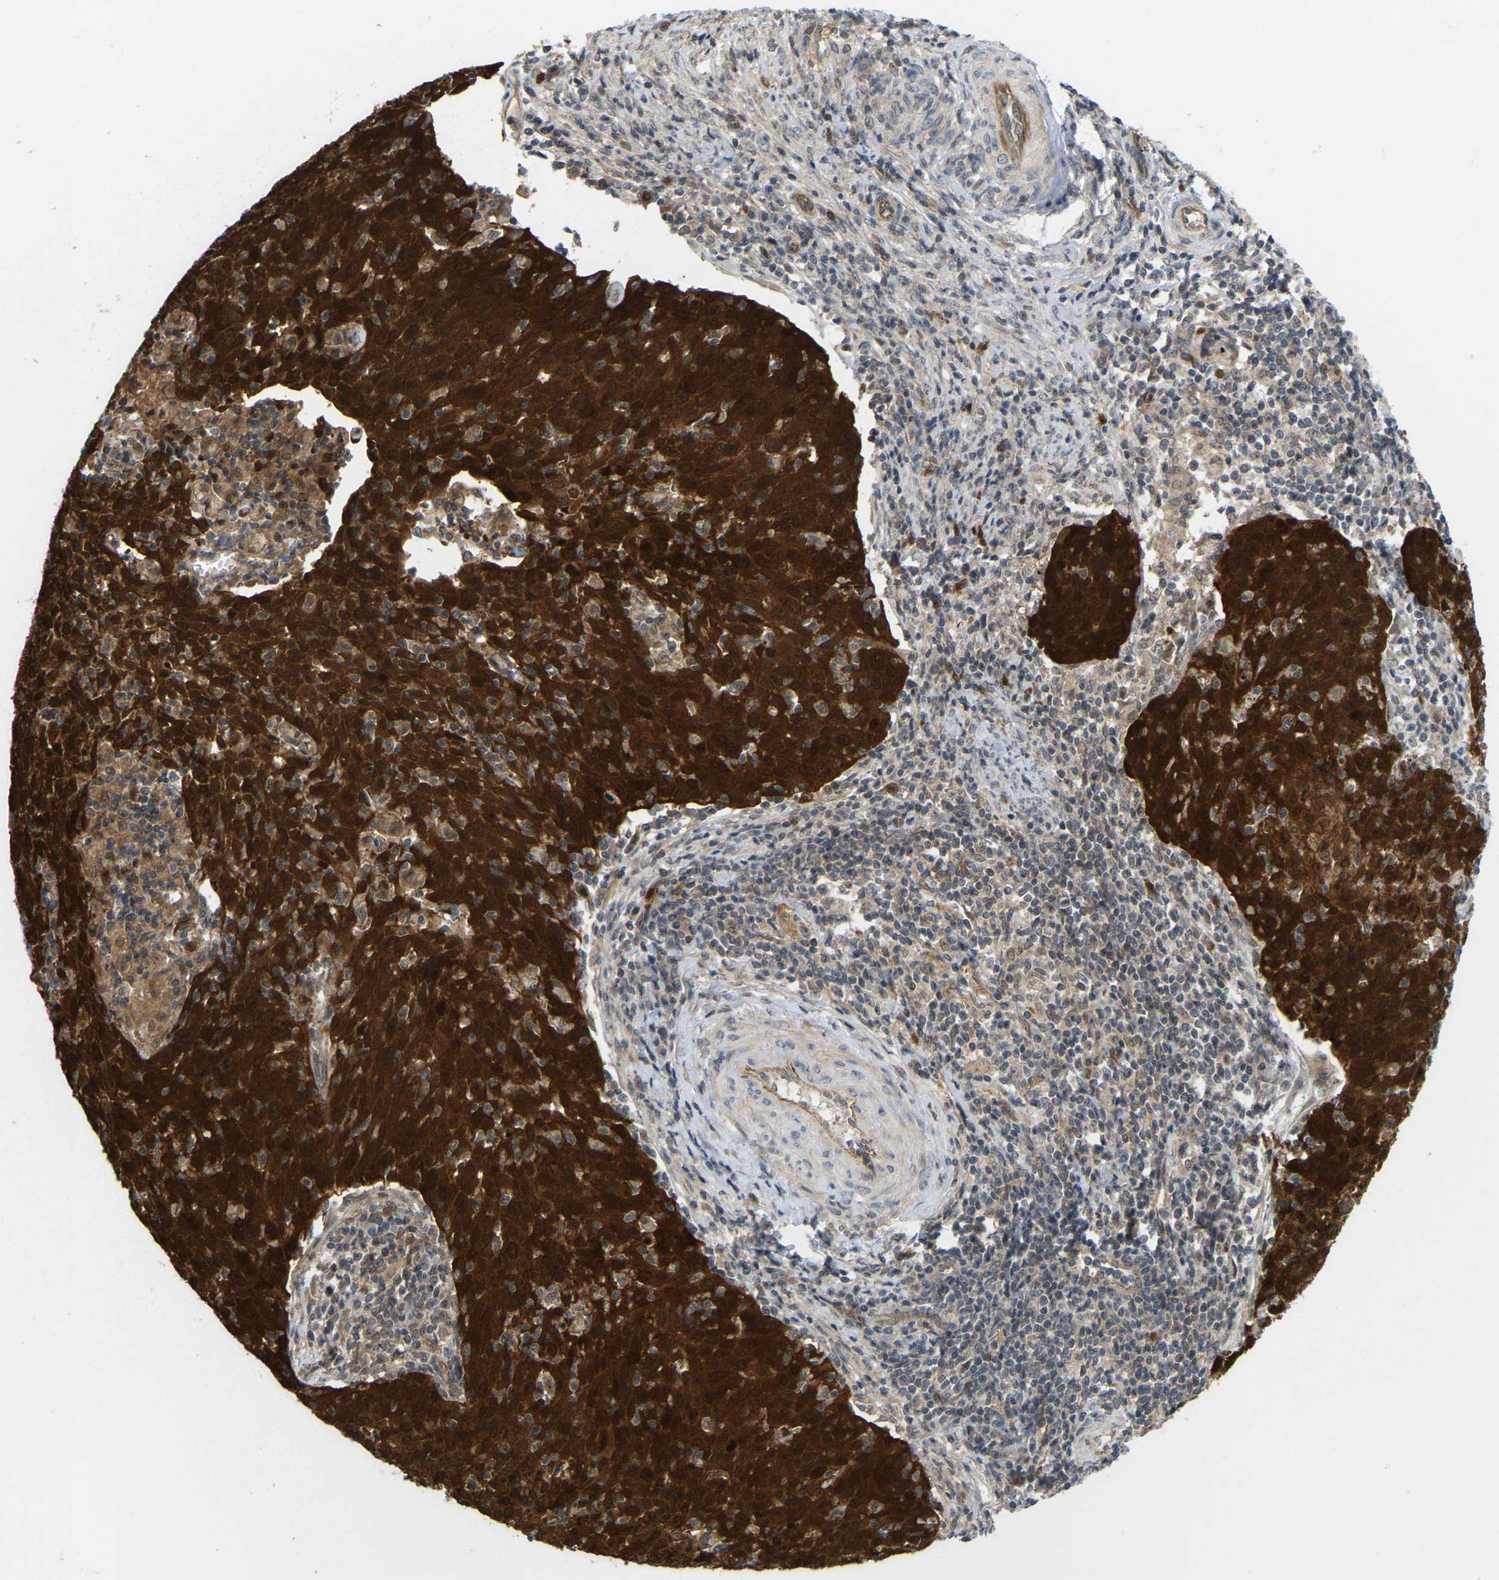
{"staining": {"intensity": "strong", "quantity": ">75%", "location": "cytoplasmic/membranous"}, "tissue": "cervical cancer", "cell_type": "Tumor cells", "image_type": "cancer", "snomed": [{"axis": "morphology", "description": "Squamous cell carcinoma, NOS"}, {"axis": "topography", "description": "Cervix"}], "caption": "A brown stain shows strong cytoplasmic/membranous expression of a protein in human squamous cell carcinoma (cervical) tumor cells. (Brightfield microscopy of DAB IHC at high magnification).", "gene": "SERPINB5", "patient": {"sex": "female", "age": 38}}